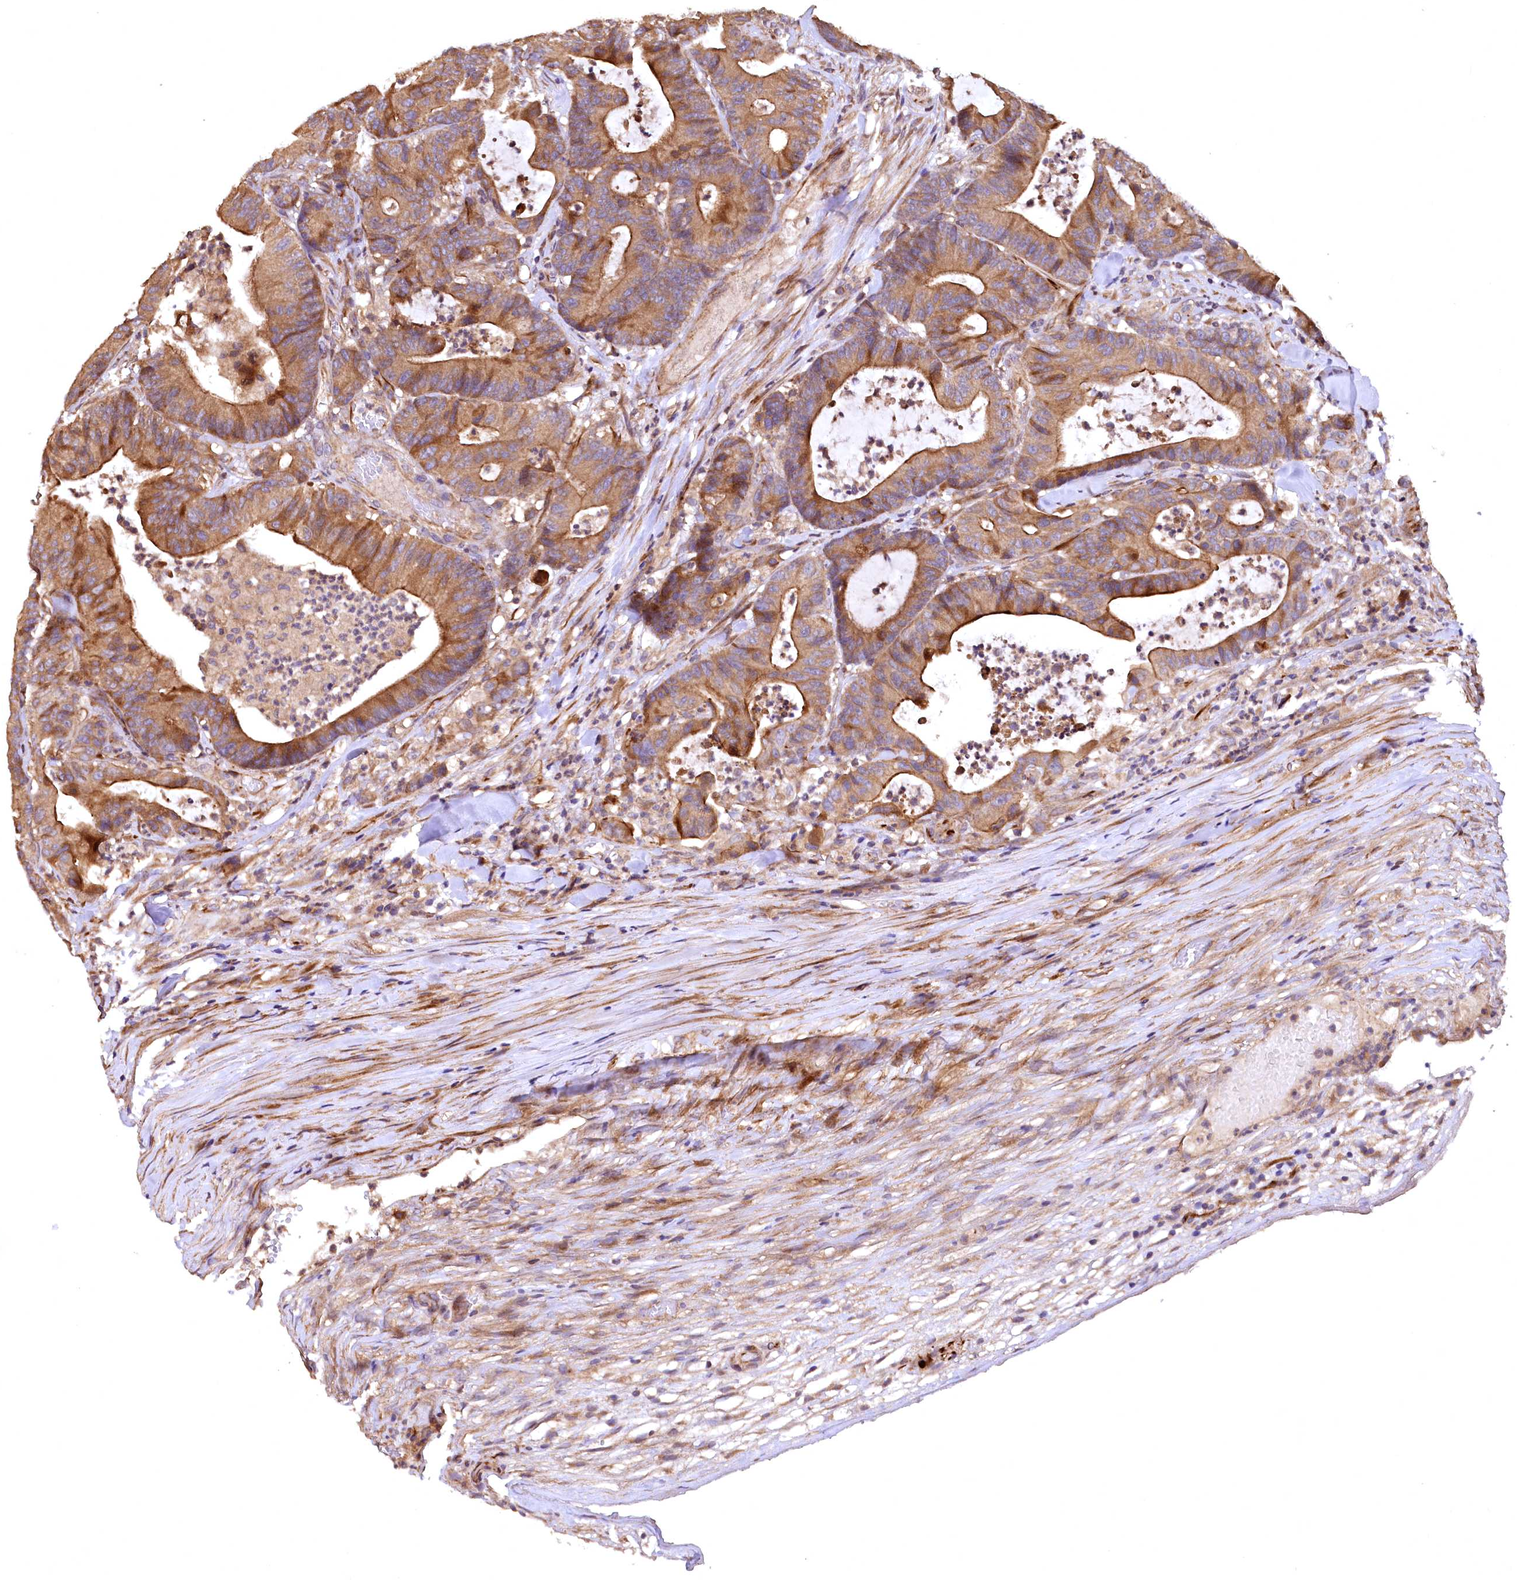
{"staining": {"intensity": "moderate", "quantity": ">75%", "location": "cytoplasmic/membranous"}, "tissue": "colorectal cancer", "cell_type": "Tumor cells", "image_type": "cancer", "snomed": [{"axis": "morphology", "description": "Adenocarcinoma, NOS"}, {"axis": "topography", "description": "Colon"}], "caption": "Immunohistochemistry (IHC) photomicrograph of neoplastic tissue: colorectal cancer stained using immunohistochemistry (IHC) shows medium levels of moderate protein expression localized specifically in the cytoplasmic/membranous of tumor cells, appearing as a cytoplasmic/membranous brown color.", "gene": "RASSF1", "patient": {"sex": "female", "age": 84}}